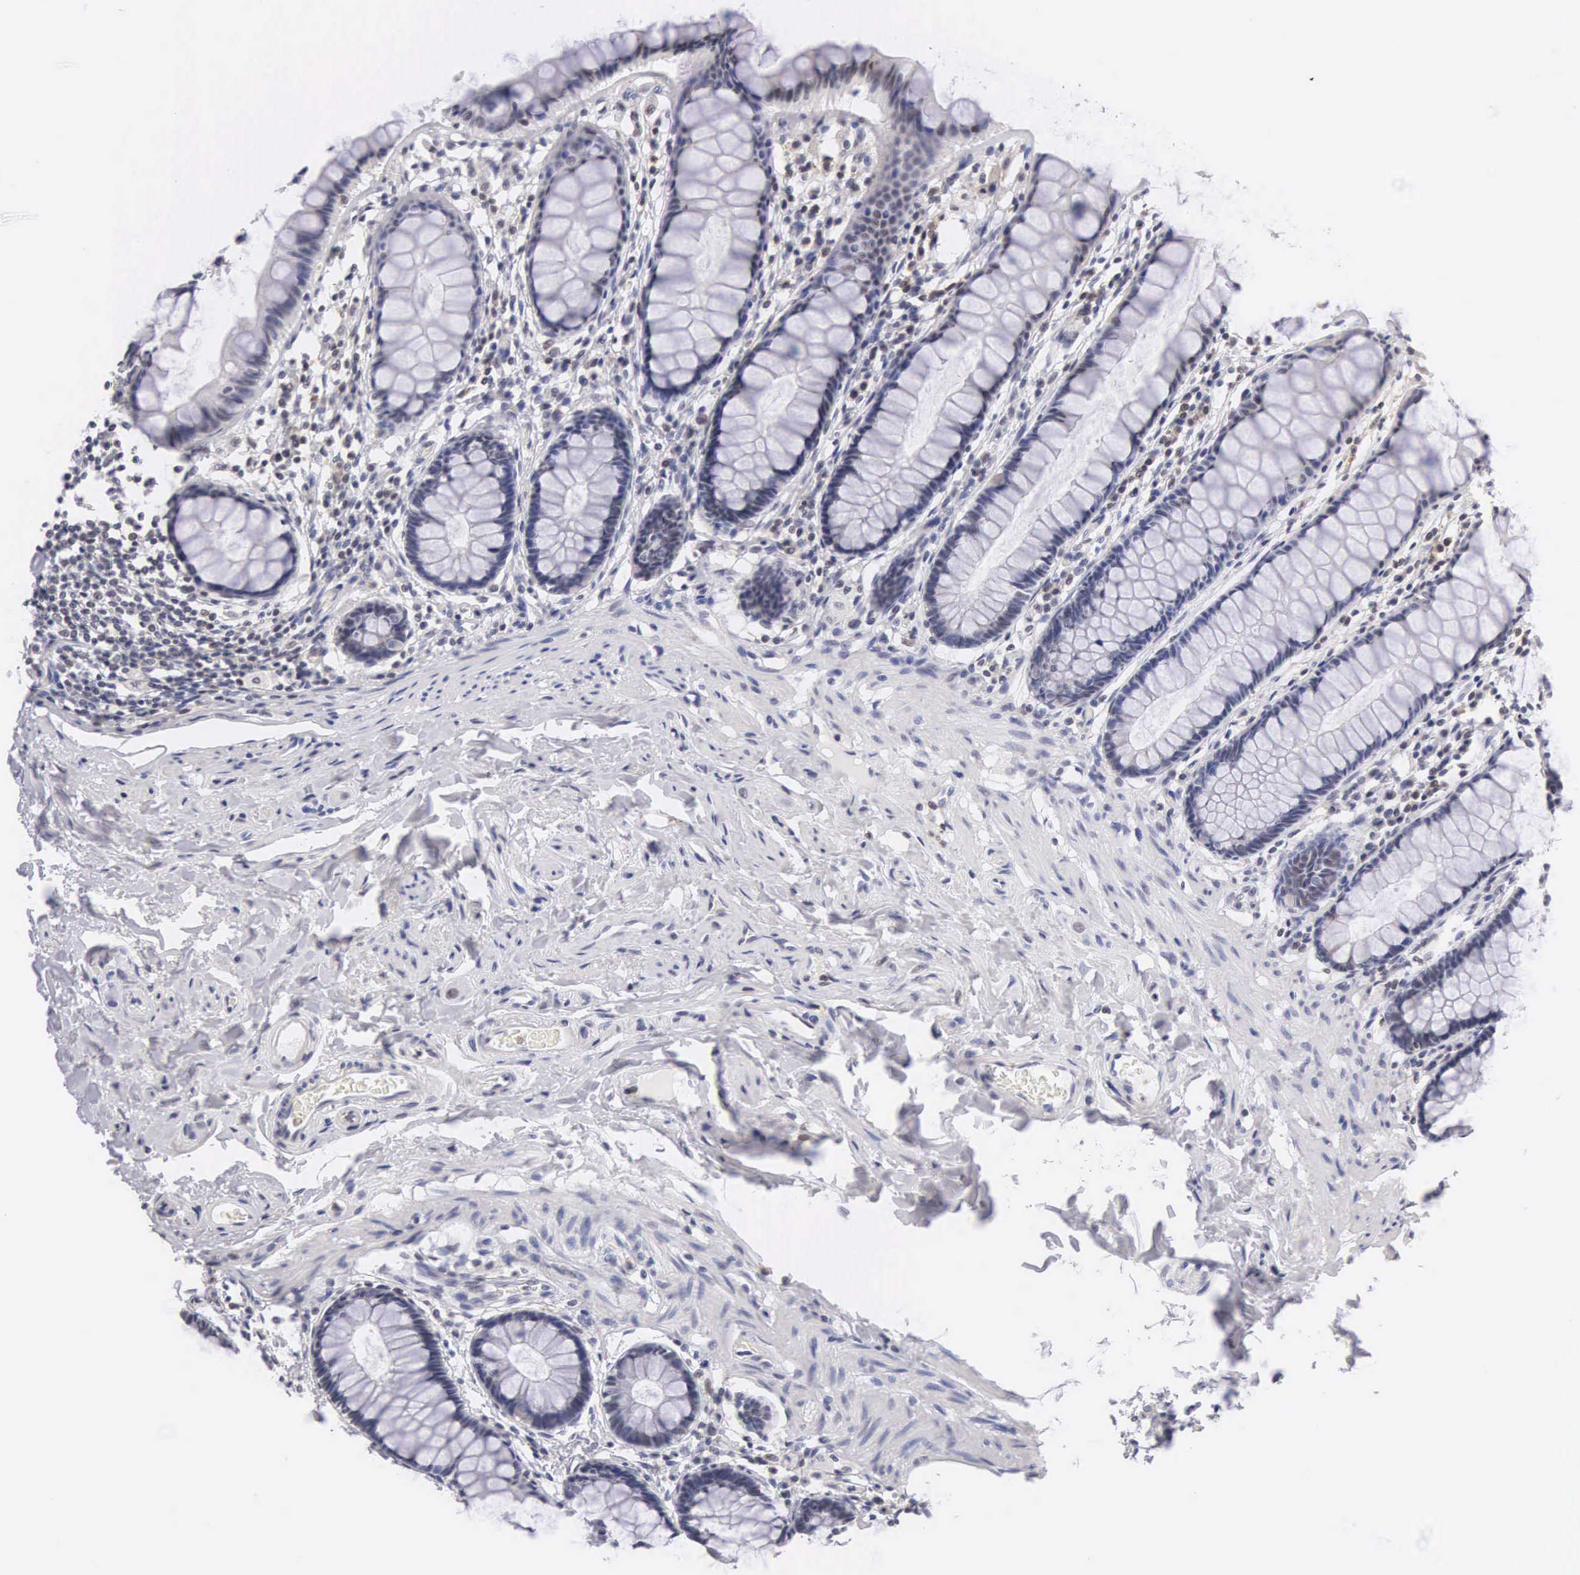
{"staining": {"intensity": "weak", "quantity": "25%-75%", "location": "nuclear"}, "tissue": "rectum", "cell_type": "Glandular cells", "image_type": "normal", "snomed": [{"axis": "morphology", "description": "Normal tissue, NOS"}, {"axis": "topography", "description": "Rectum"}], "caption": "Immunohistochemical staining of unremarkable human rectum reveals low levels of weak nuclear expression in about 25%-75% of glandular cells. (Brightfield microscopy of DAB IHC at high magnification).", "gene": "FAM47A", "patient": {"sex": "male", "age": 86}}